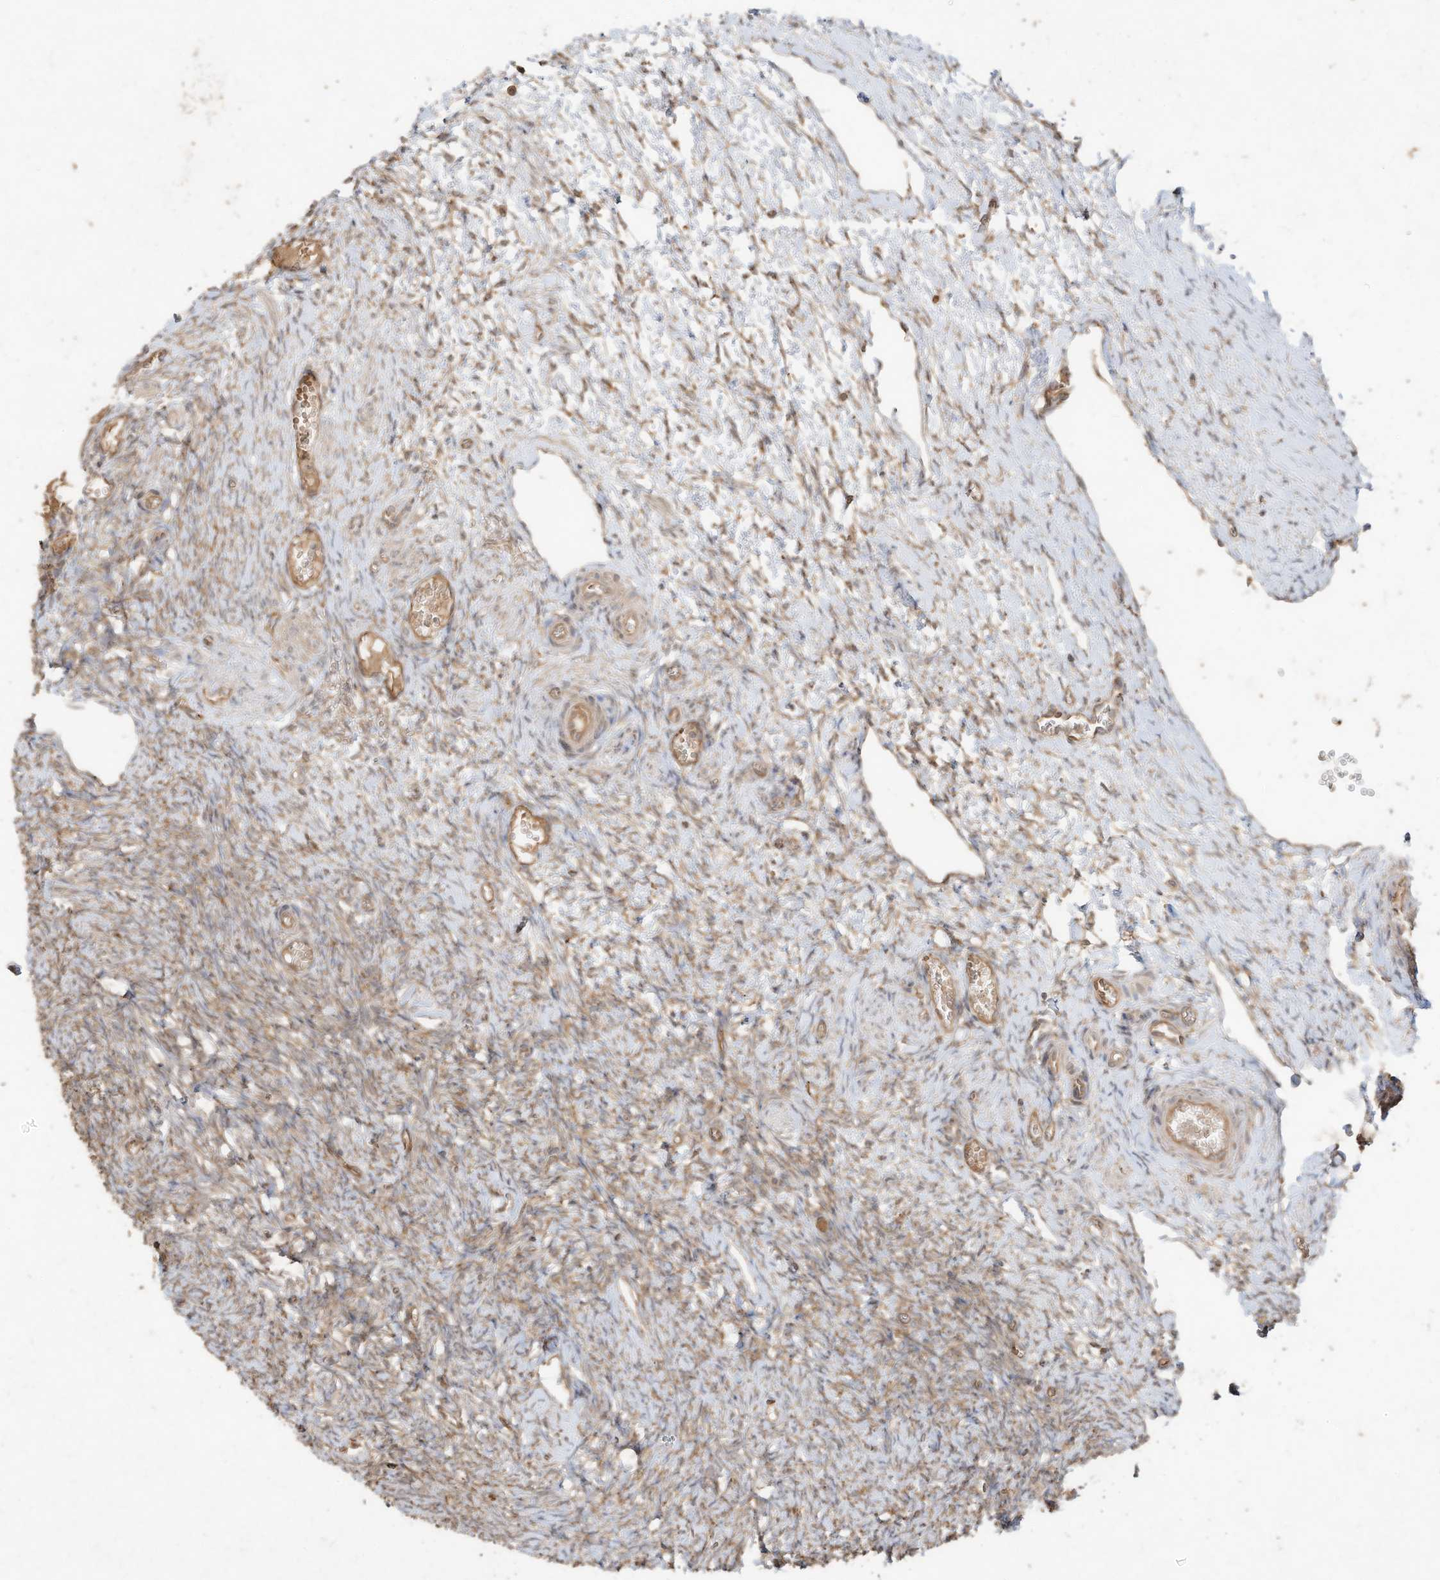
{"staining": {"intensity": "weak", "quantity": ">75%", "location": "cytoplasmic/membranous"}, "tissue": "ovary", "cell_type": "Ovarian stroma cells", "image_type": "normal", "snomed": [{"axis": "morphology", "description": "Adenocarcinoma, NOS"}, {"axis": "topography", "description": "Endometrium"}], "caption": "Weak cytoplasmic/membranous positivity for a protein is identified in approximately >75% of ovarian stroma cells of unremarkable ovary using immunohistochemistry.", "gene": "DYNC1I2", "patient": {"sex": "female", "age": 32}}